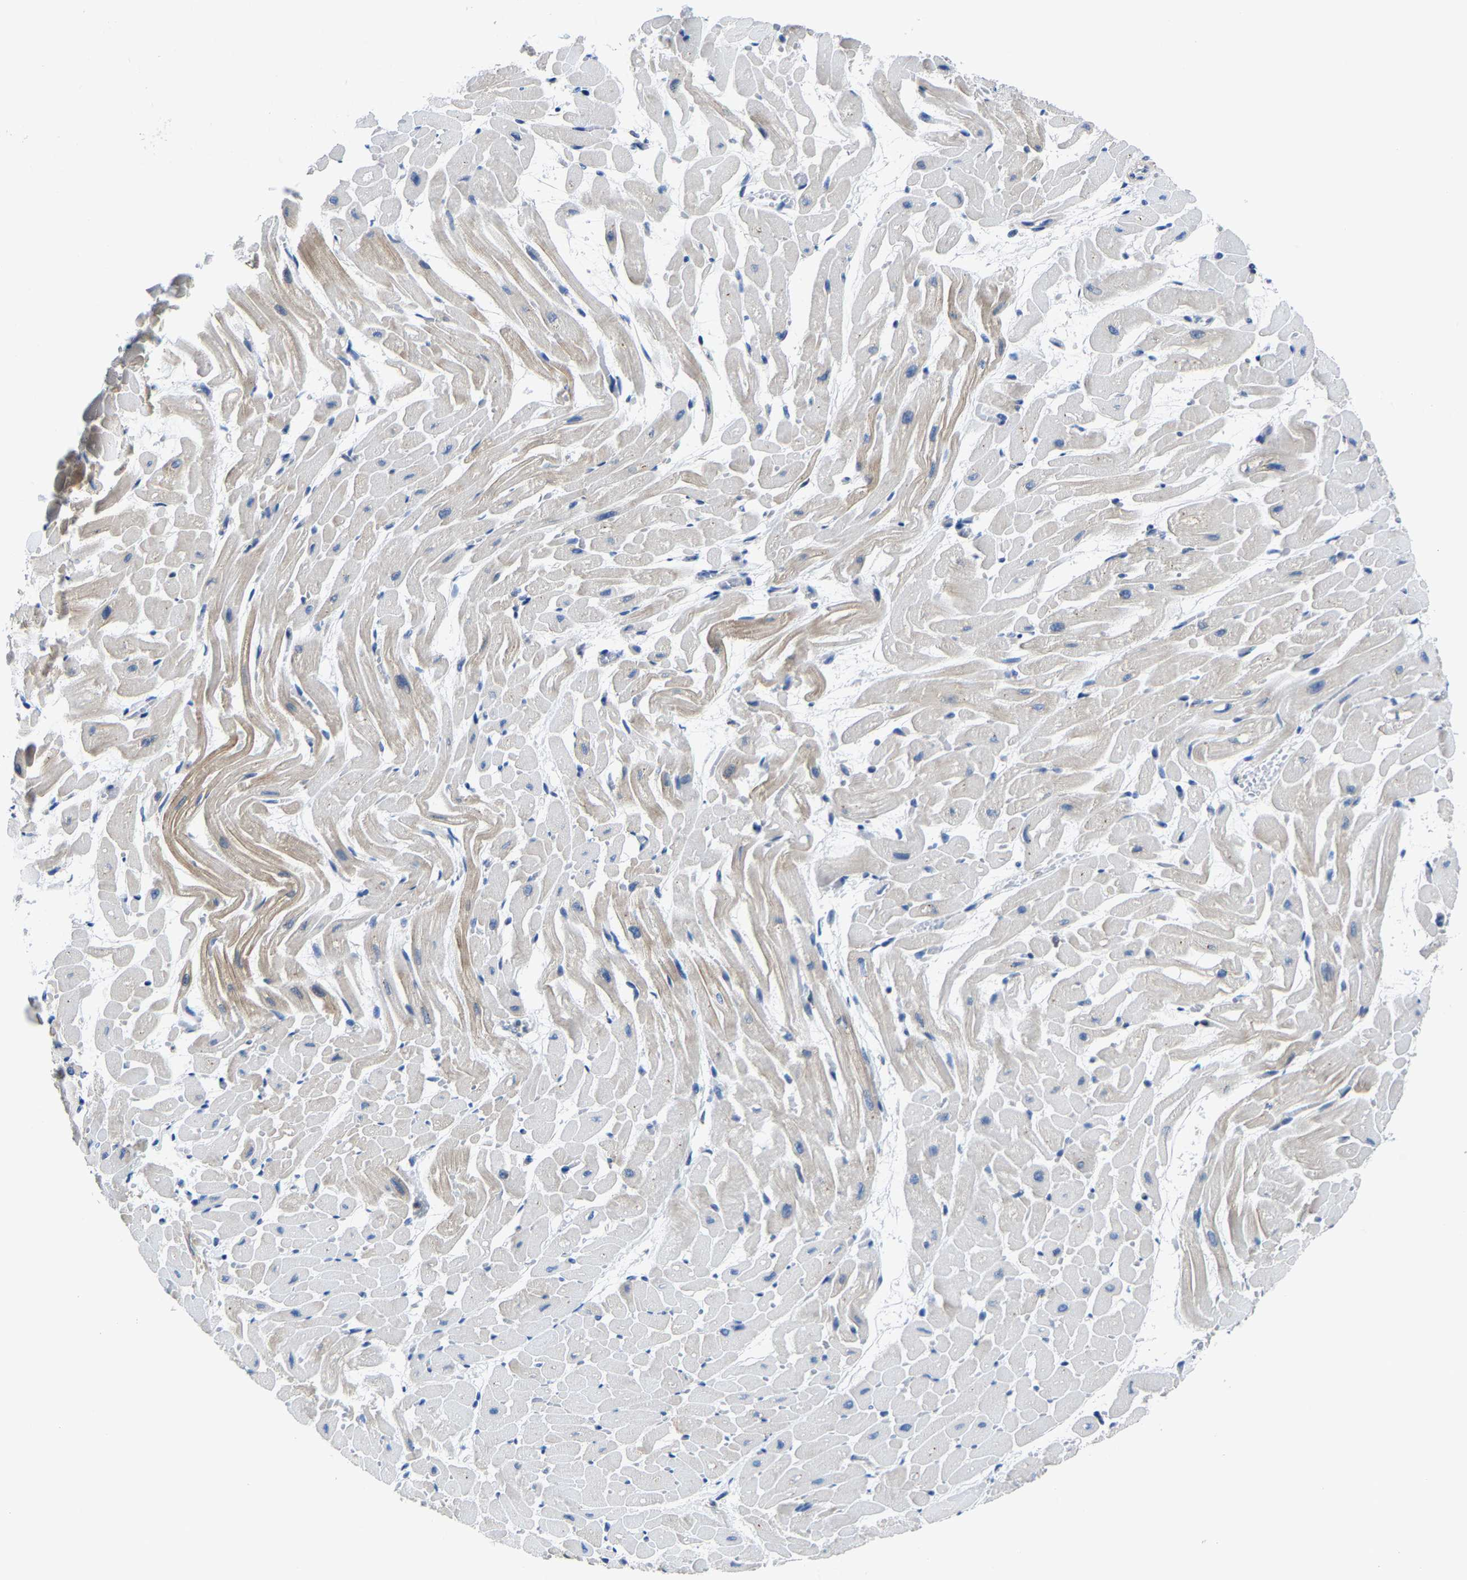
{"staining": {"intensity": "moderate", "quantity": "<25%", "location": "cytoplasmic/membranous"}, "tissue": "heart muscle", "cell_type": "Cardiomyocytes", "image_type": "normal", "snomed": [{"axis": "morphology", "description": "Normal tissue, NOS"}, {"axis": "topography", "description": "Heart"}], "caption": "Cardiomyocytes show moderate cytoplasmic/membranous positivity in approximately <25% of cells in unremarkable heart muscle.", "gene": "G3BP2", "patient": {"sex": "male", "age": 45}}